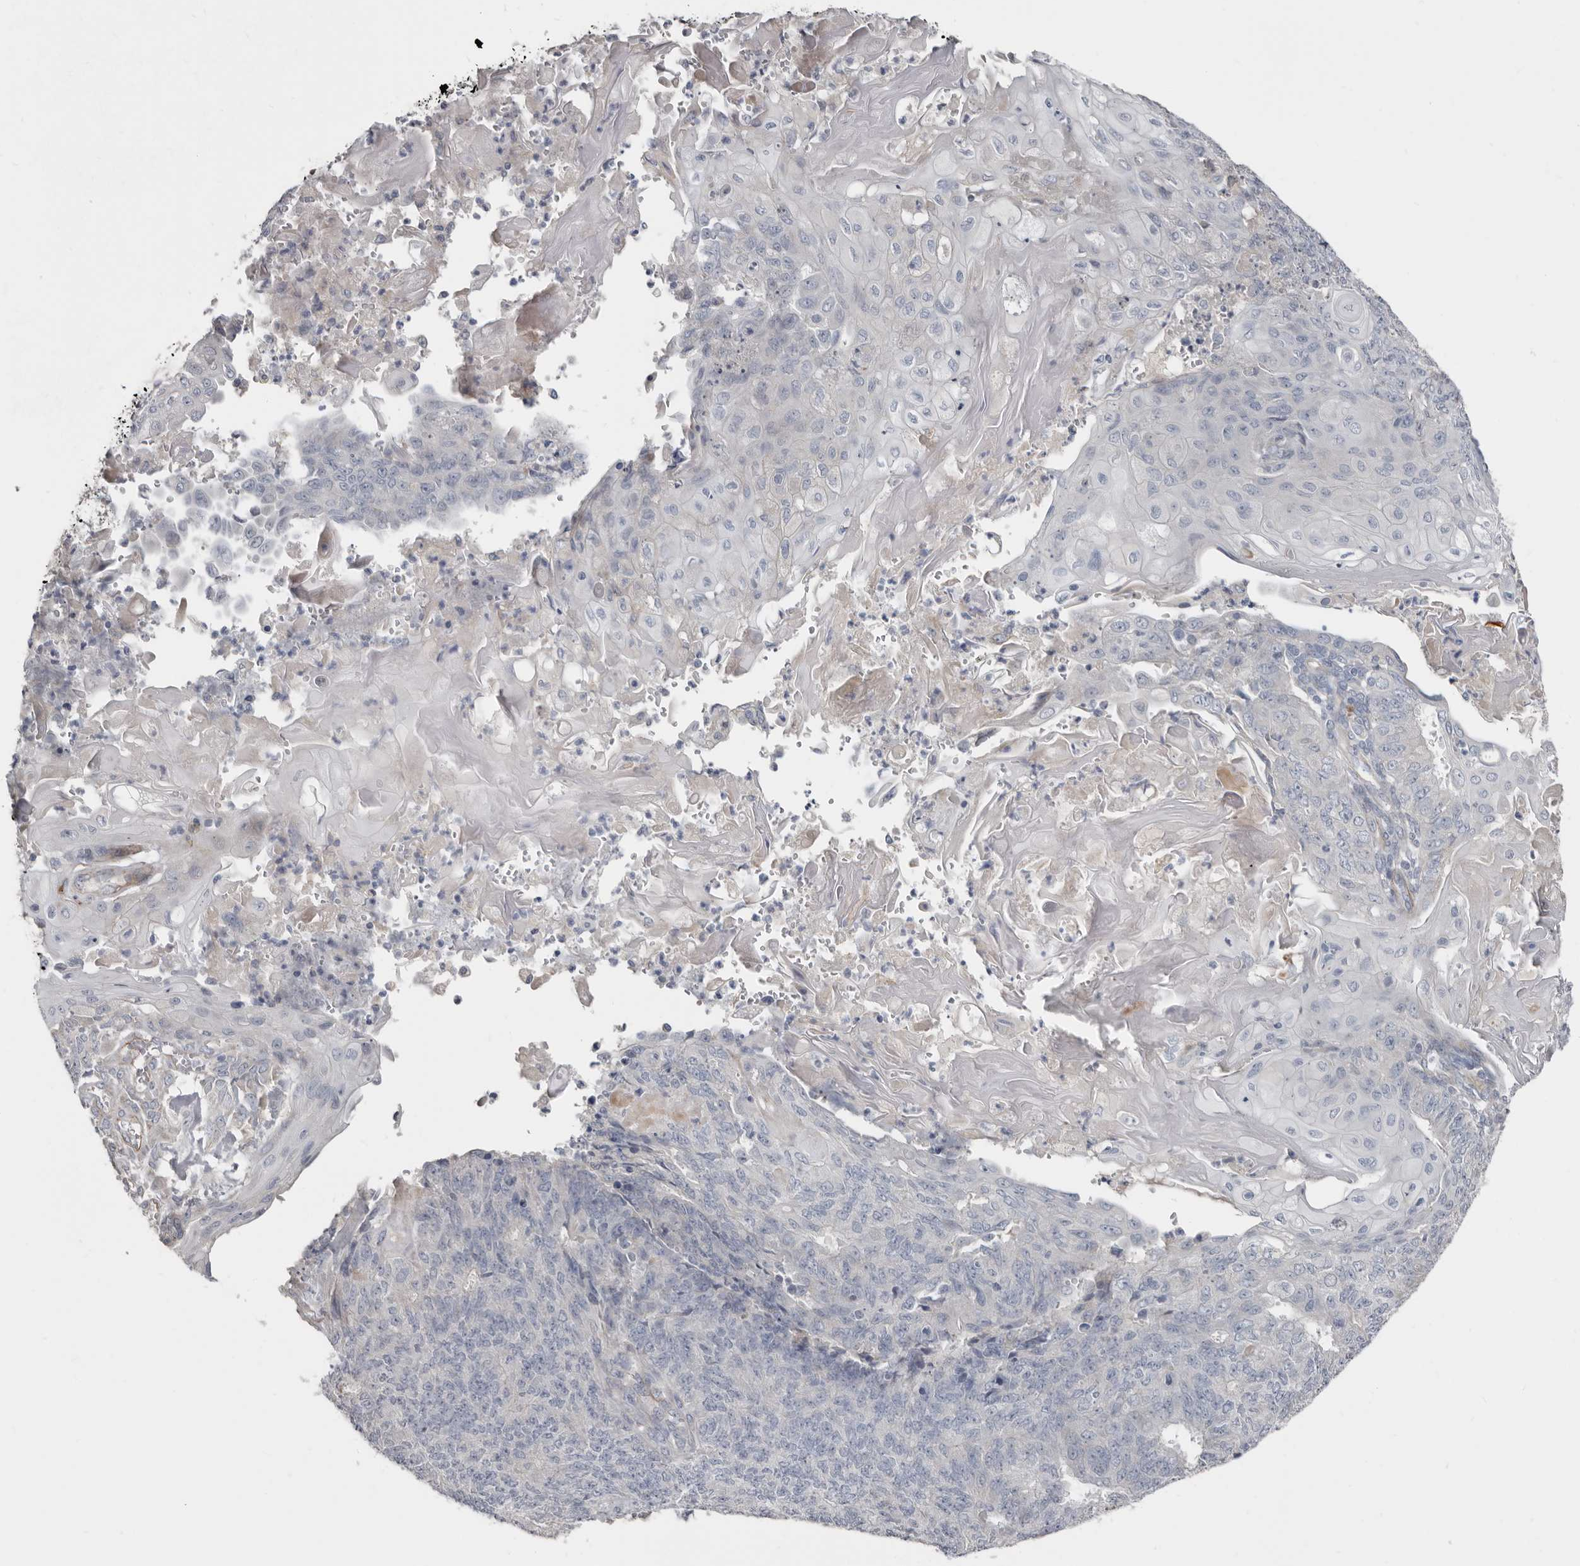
{"staining": {"intensity": "negative", "quantity": "none", "location": "none"}, "tissue": "endometrial cancer", "cell_type": "Tumor cells", "image_type": "cancer", "snomed": [{"axis": "morphology", "description": "Adenocarcinoma, NOS"}, {"axis": "topography", "description": "Endometrium"}], "caption": "Human endometrial cancer stained for a protein using immunohistochemistry (IHC) exhibits no staining in tumor cells.", "gene": "ZNF114", "patient": {"sex": "female", "age": 32}}